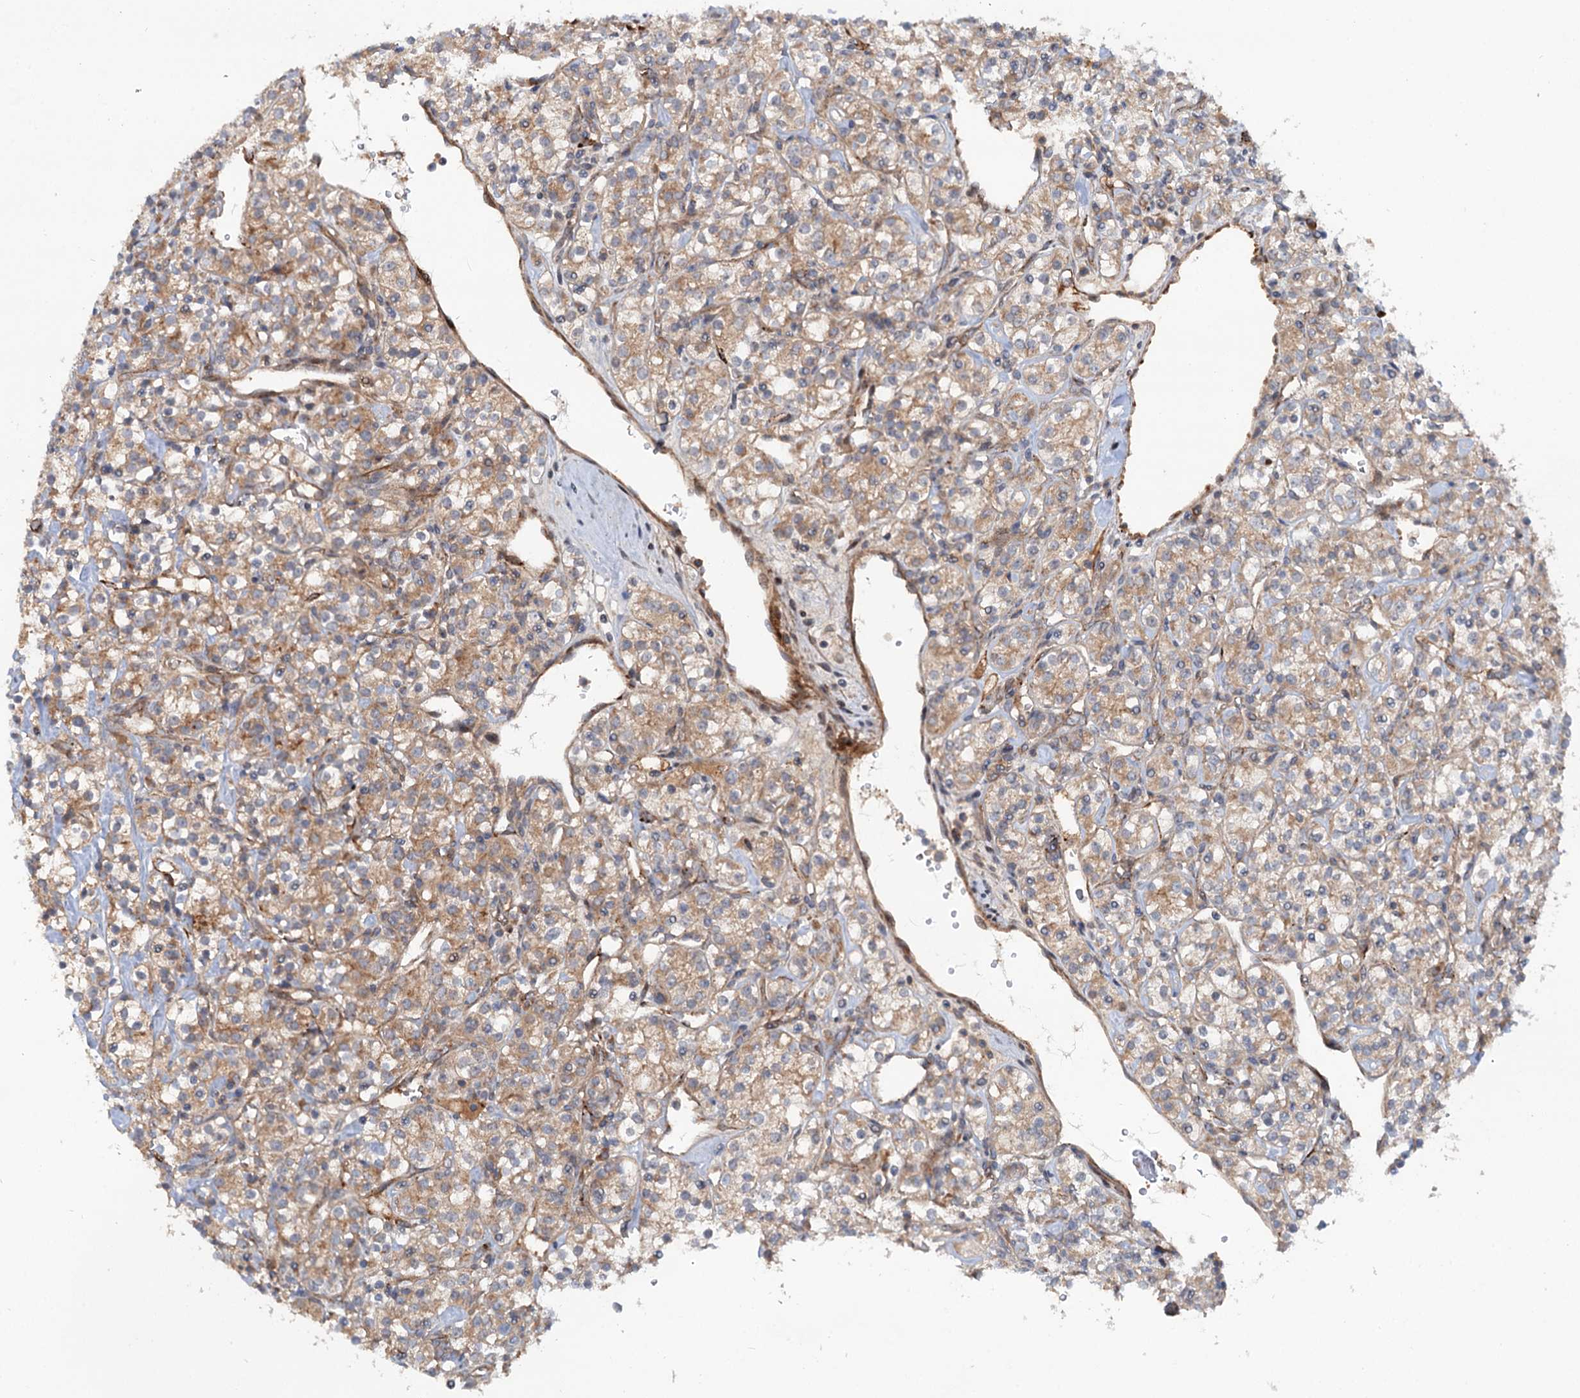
{"staining": {"intensity": "moderate", "quantity": "25%-75%", "location": "cytoplasmic/membranous"}, "tissue": "renal cancer", "cell_type": "Tumor cells", "image_type": "cancer", "snomed": [{"axis": "morphology", "description": "Adenocarcinoma, NOS"}, {"axis": "topography", "description": "Kidney"}], "caption": "An immunohistochemistry histopathology image of tumor tissue is shown. Protein staining in brown shows moderate cytoplasmic/membranous positivity in renal adenocarcinoma within tumor cells.", "gene": "ADGRG4", "patient": {"sex": "male", "age": 77}}